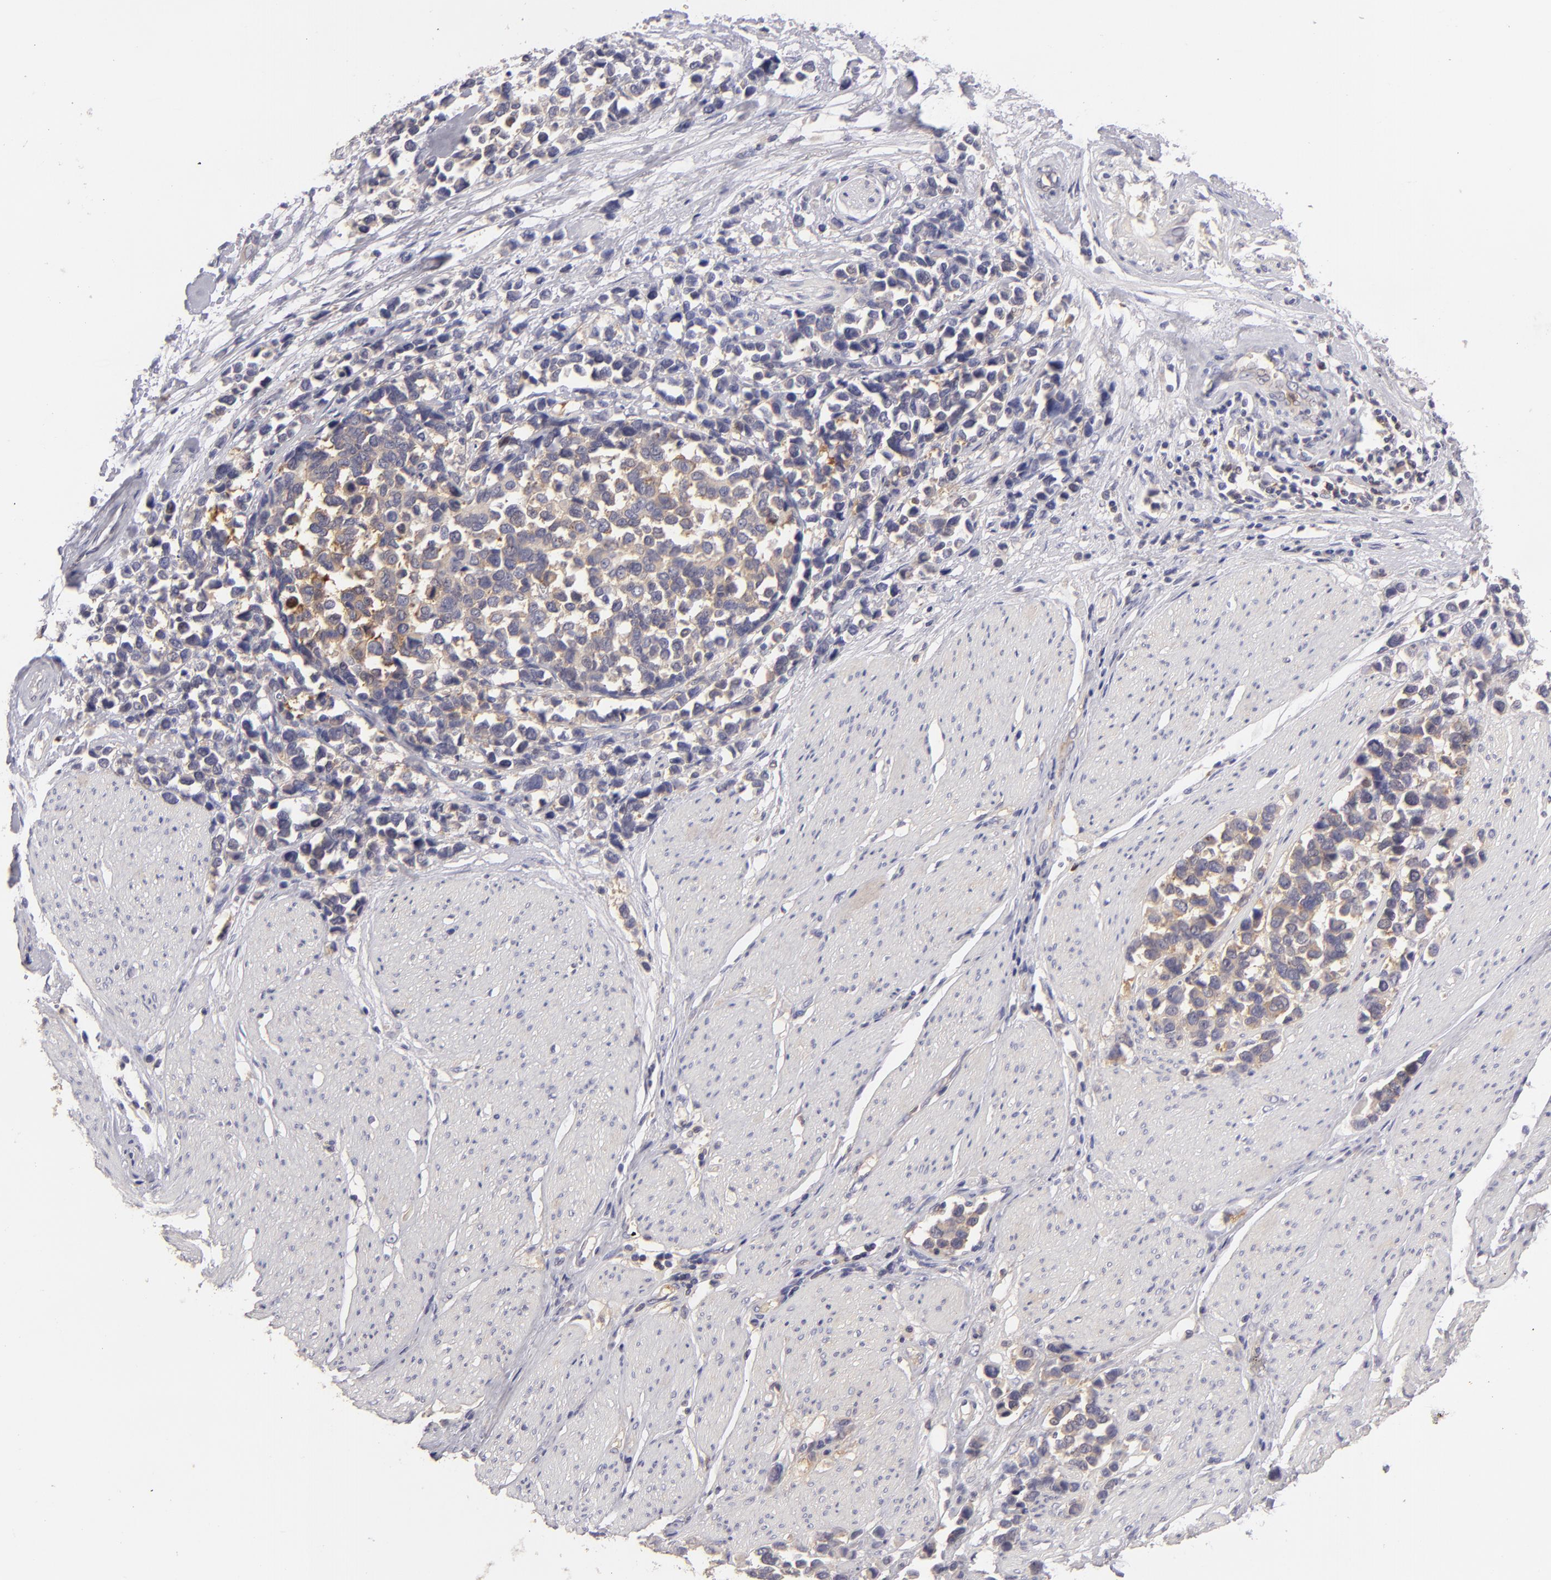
{"staining": {"intensity": "weak", "quantity": "25%-75%", "location": "cytoplasmic/membranous"}, "tissue": "stomach cancer", "cell_type": "Tumor cells", "image_type": "cancer", "snomed": [{"axis": "morphology", "description": "Adenocarcinoma, NOS"}, {"axis": "topography", "description": "Stomach, upper"}], "caption": "Protein staining of adenocarcinoma (stomach) tissue displays weak cytoplasmic/membranous positivity in about 25%-75% of tumor cells.", "gene": "MMP10", "patient": {"sex": "male", "age": 71}}